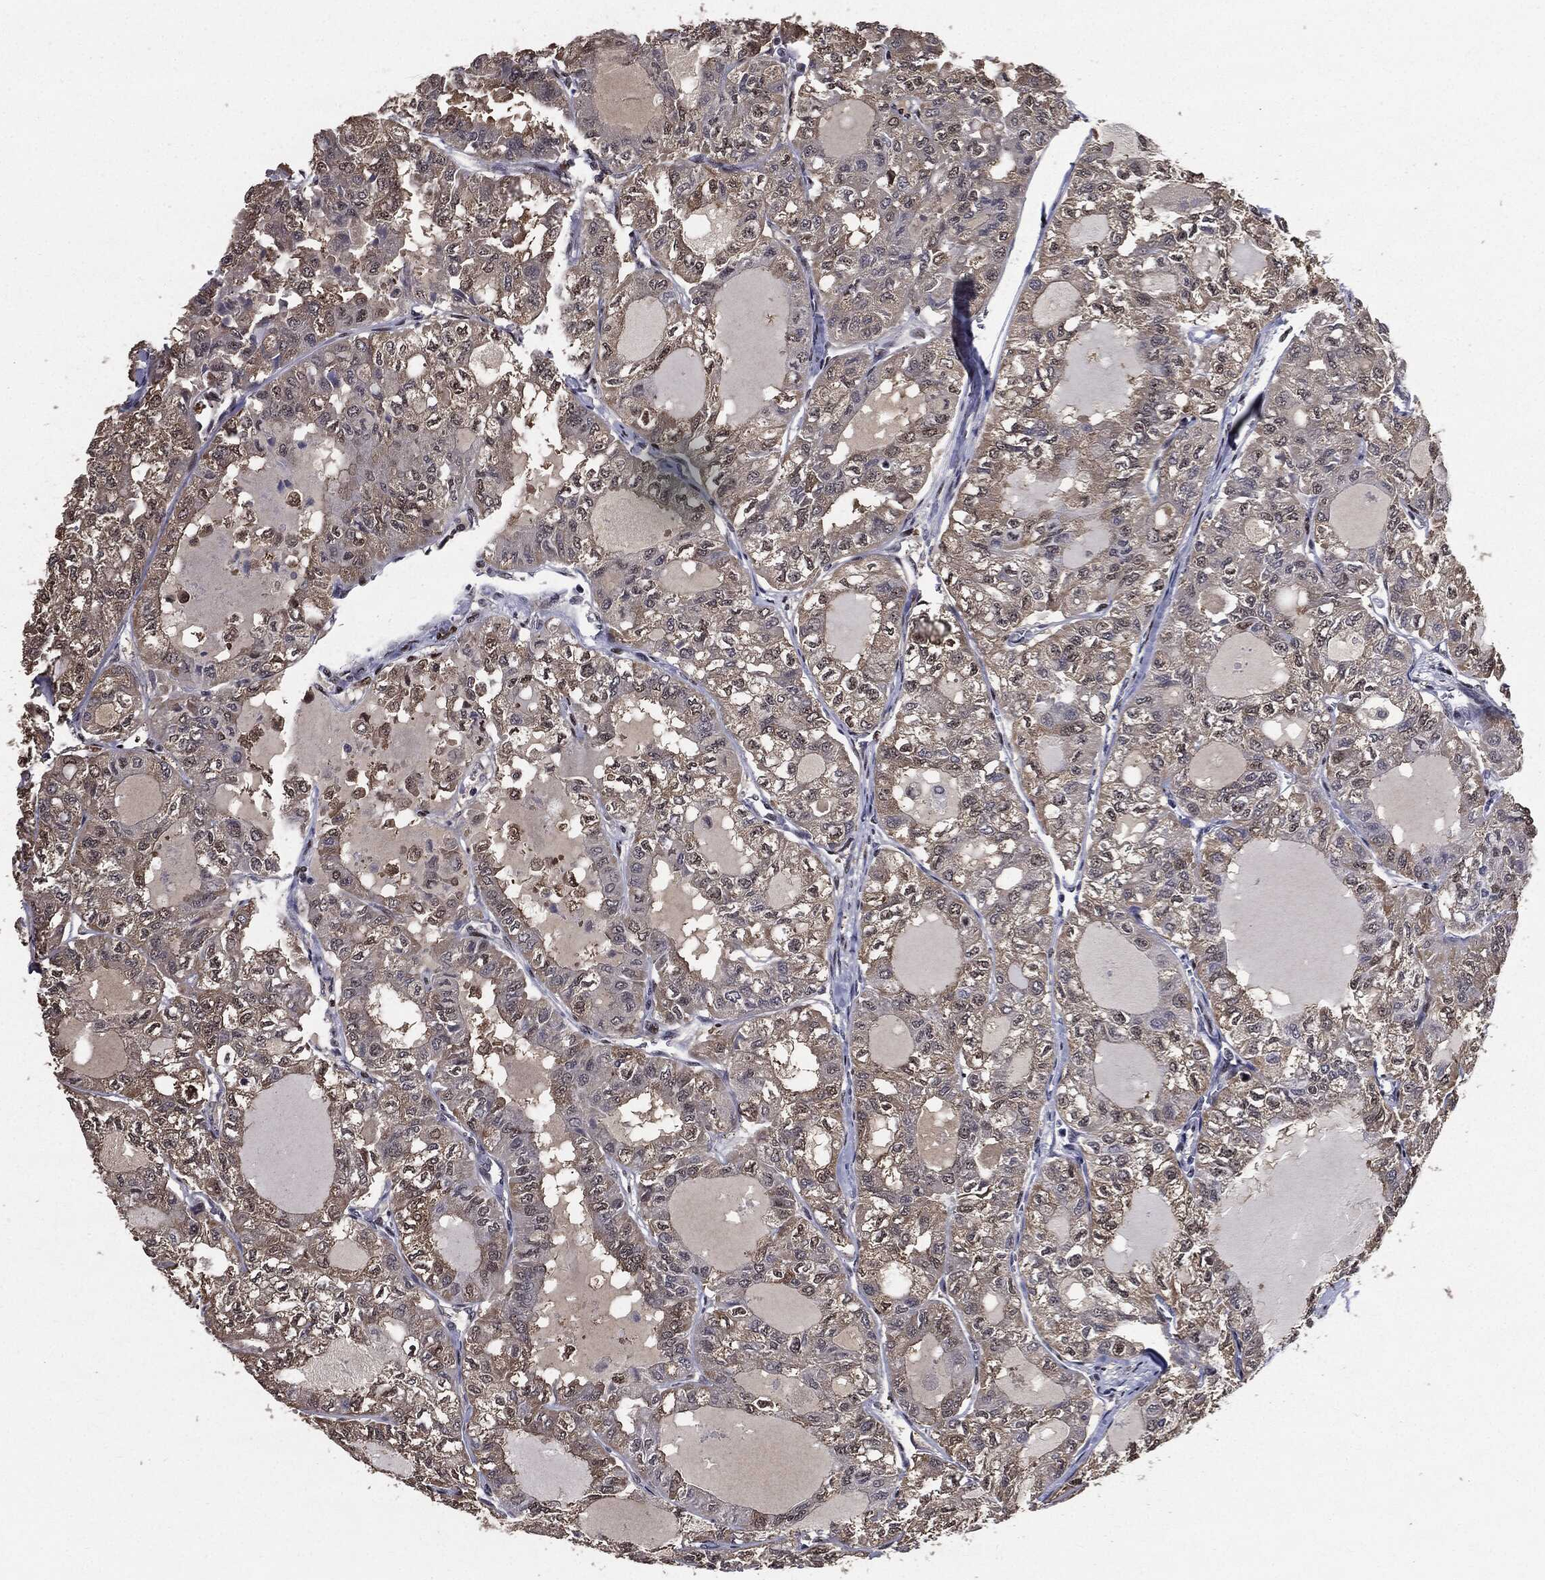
{"staining": {"intensity": "strong", "quantity": "<25%", "location": "nuclear"}, "tissue": "thyroid cancer", "cell_type": "Tumor cells", "image_type": "cancer", "snomed": [{"axis": "morphology", "description": "Follicular adenoma carcinoma, NOS"}, {"axis": "topography", "description": "Thyroid gland"}], "caption": "Thyroid cancer (follicular adenoma carcinoma) stained with IHC displays strong nuclear staining in about <25% of tumor cells. (DAB IHC, brown staining for protein, blue staining for nuclei).", "gene": "JUN", "patient": {"sex": "male", "age": 75}}